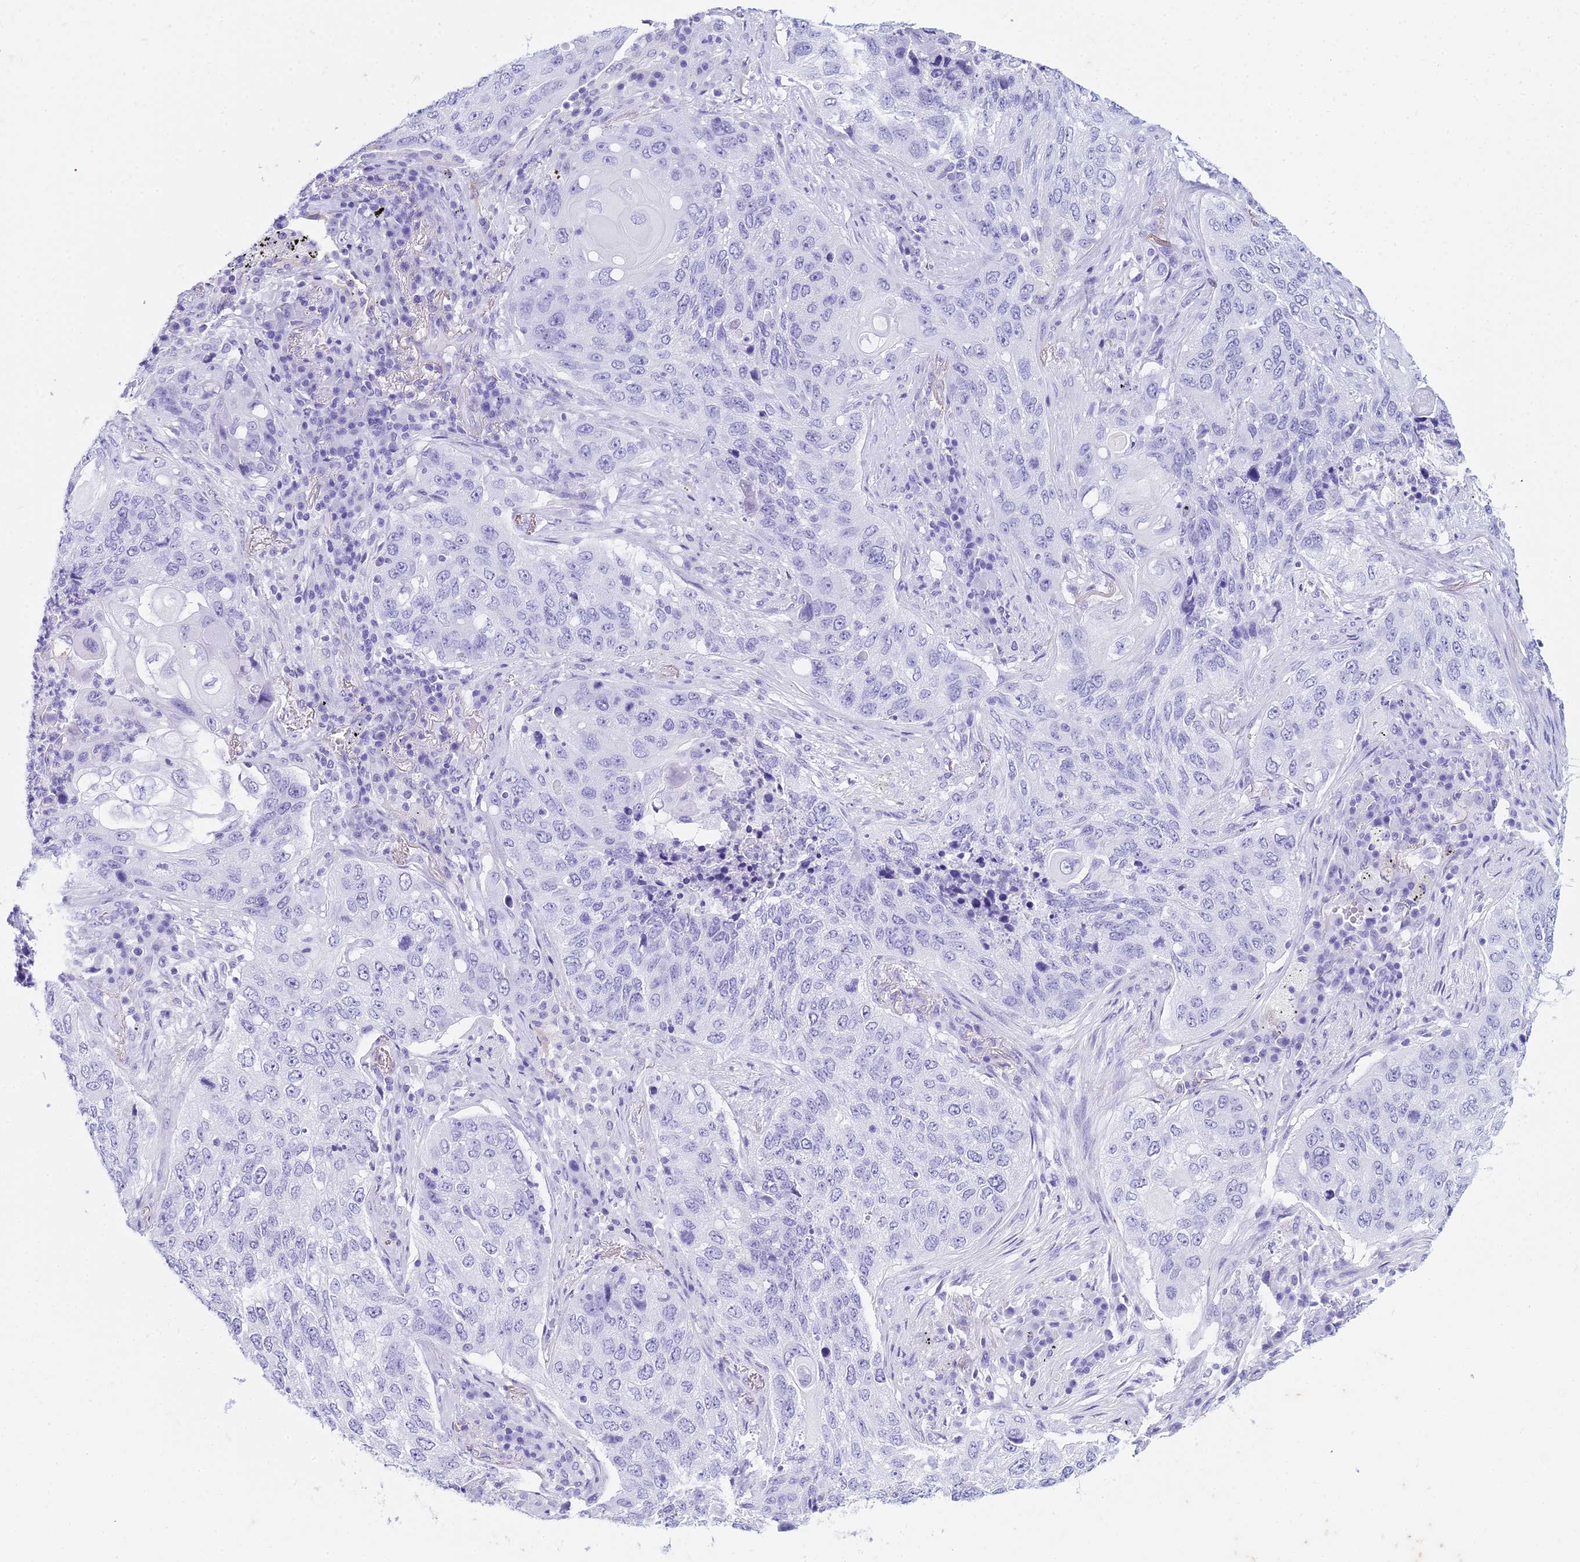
{"staining": {"intensity": "negative", "quantity": "none", "location": "none"}, "tissue": "lung cancer", "cell_type": "Tumor cells", "image_type": "cancer", "snomed": [{"axis": "morphology", "description": "Squamous cell carcinoma, NOS"}, {"axis": "topography", "description": "Lung"}], "caption": "Micrograph shows no significant protein staining in tumor cells of lung squamous cell carcinoma.", "gene": "ZNF442", "patient": {"sex": "female", "age": 63}}